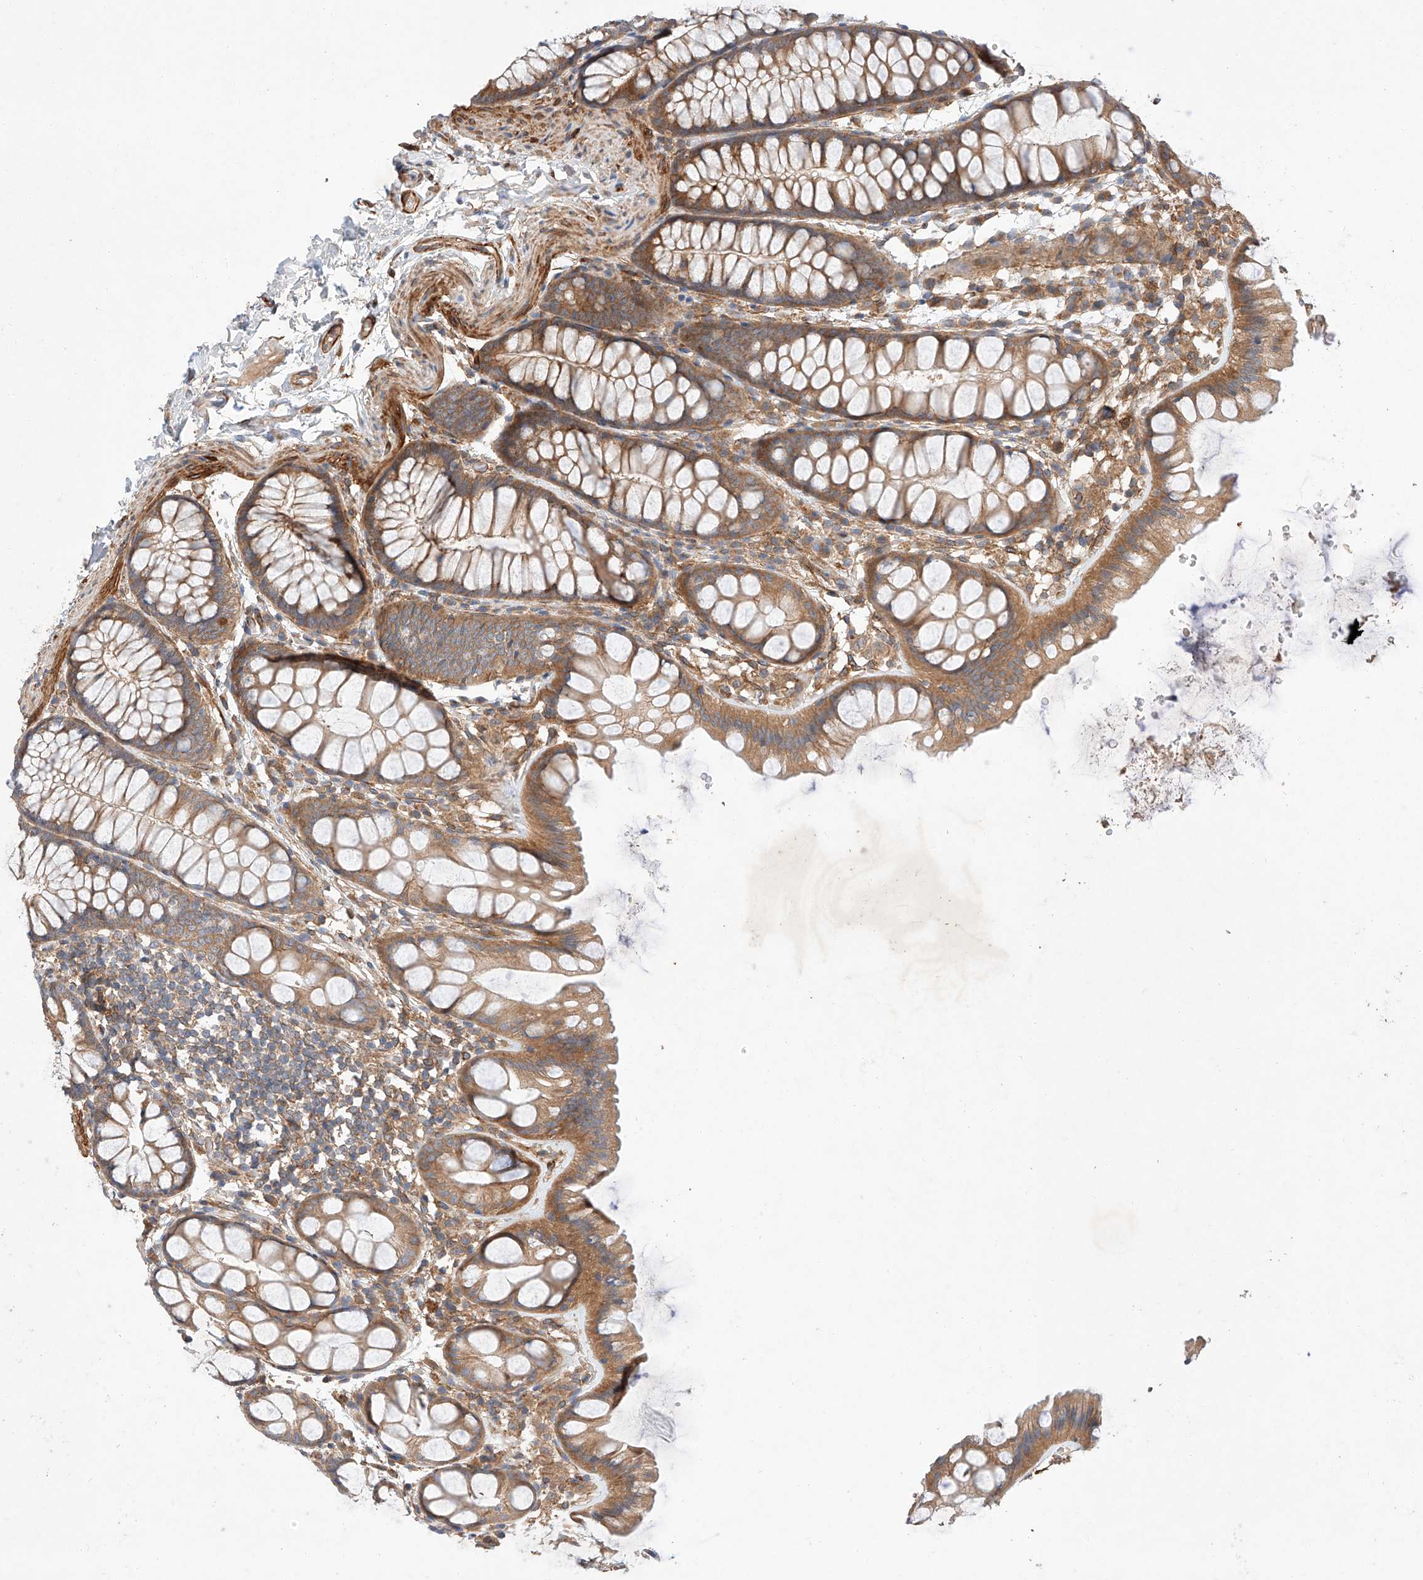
{"staining": {"intensity": "moderate", "quantity": ">75%", "location": "cytoplasmic/membranous"}, "tissue": "colon", "cell_type": "Endothelial cells", "image_type": "normal", "snomed": [{"axis": "morphology", "description": "Normal tissue, NOS"}, {"axis": "topography", "description": "Colon"}], "caption": "Colon stained with DAB (3,3'-diaminobenzidine) immunohistochemistry (IHC) demonstrates medium levels of moderate cytoplasmic/membranous positivity in approximately >75% of endothelial cells. (brown staining indicates protein expression, while blue staining denotes nuclei).", "gene": "RAB23", "patient": {"sex": "male", "age": 47}}